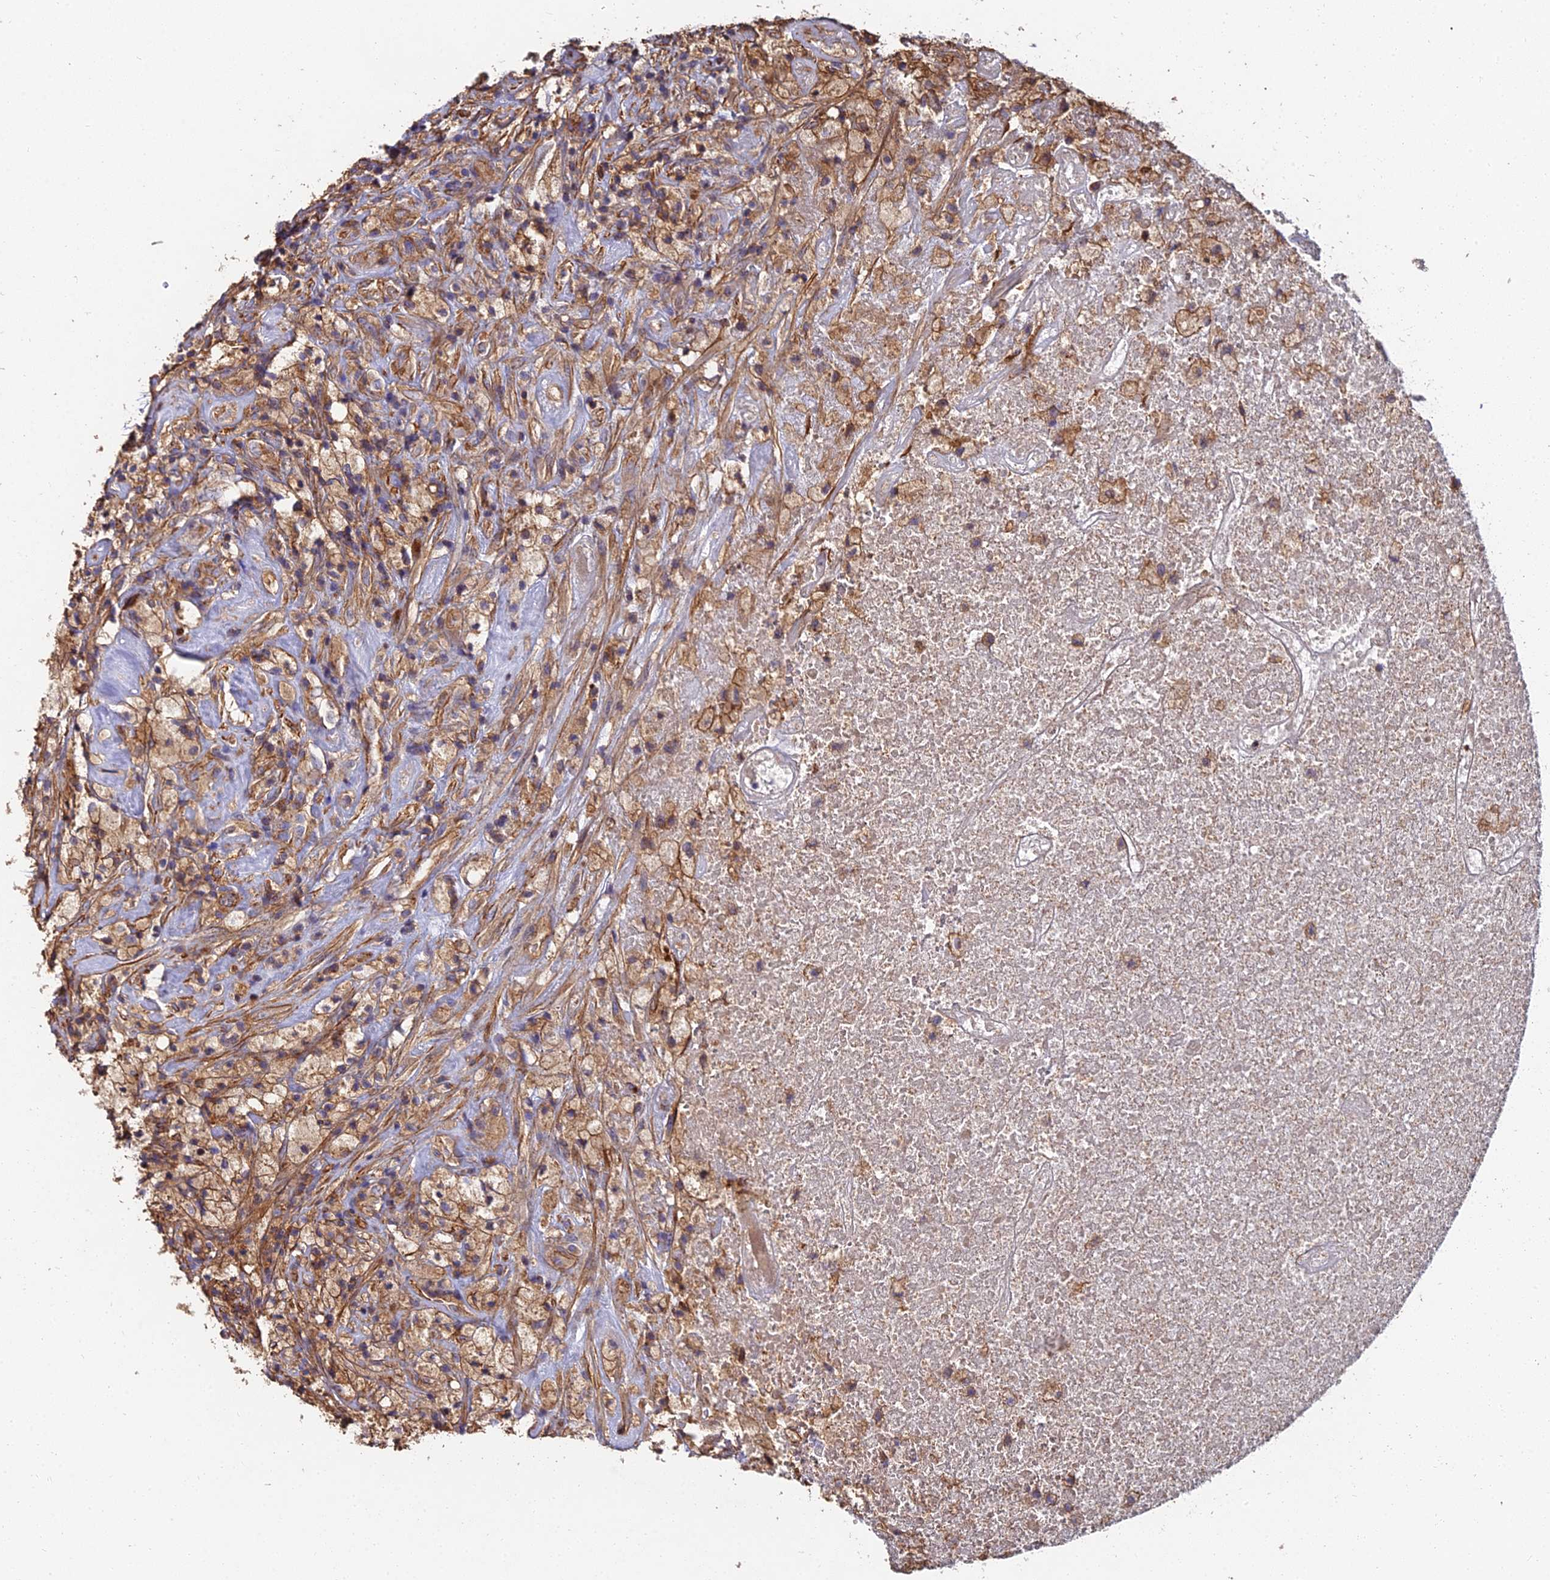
{"staining": {"intensity": "moderate", "quantity": ">75%", "location": "cytoplasmic/membranous"}, "tissue": "glioma", "cell_type": "Tumor cells", "image_type": "cancer", "snomed": [{"axis": "morphology", "description": "Glioma, malignant, High grade"}, {"axis": "topography", "description": "Brain"}], "caption": "Tumor cells reveal moderate cytoplasmic/membranous positivity in about >75% of cells in glioma. Nuclei are stained in blue.", "gene": "EXT1", "patient": {"sex": "male", "age": 69}}